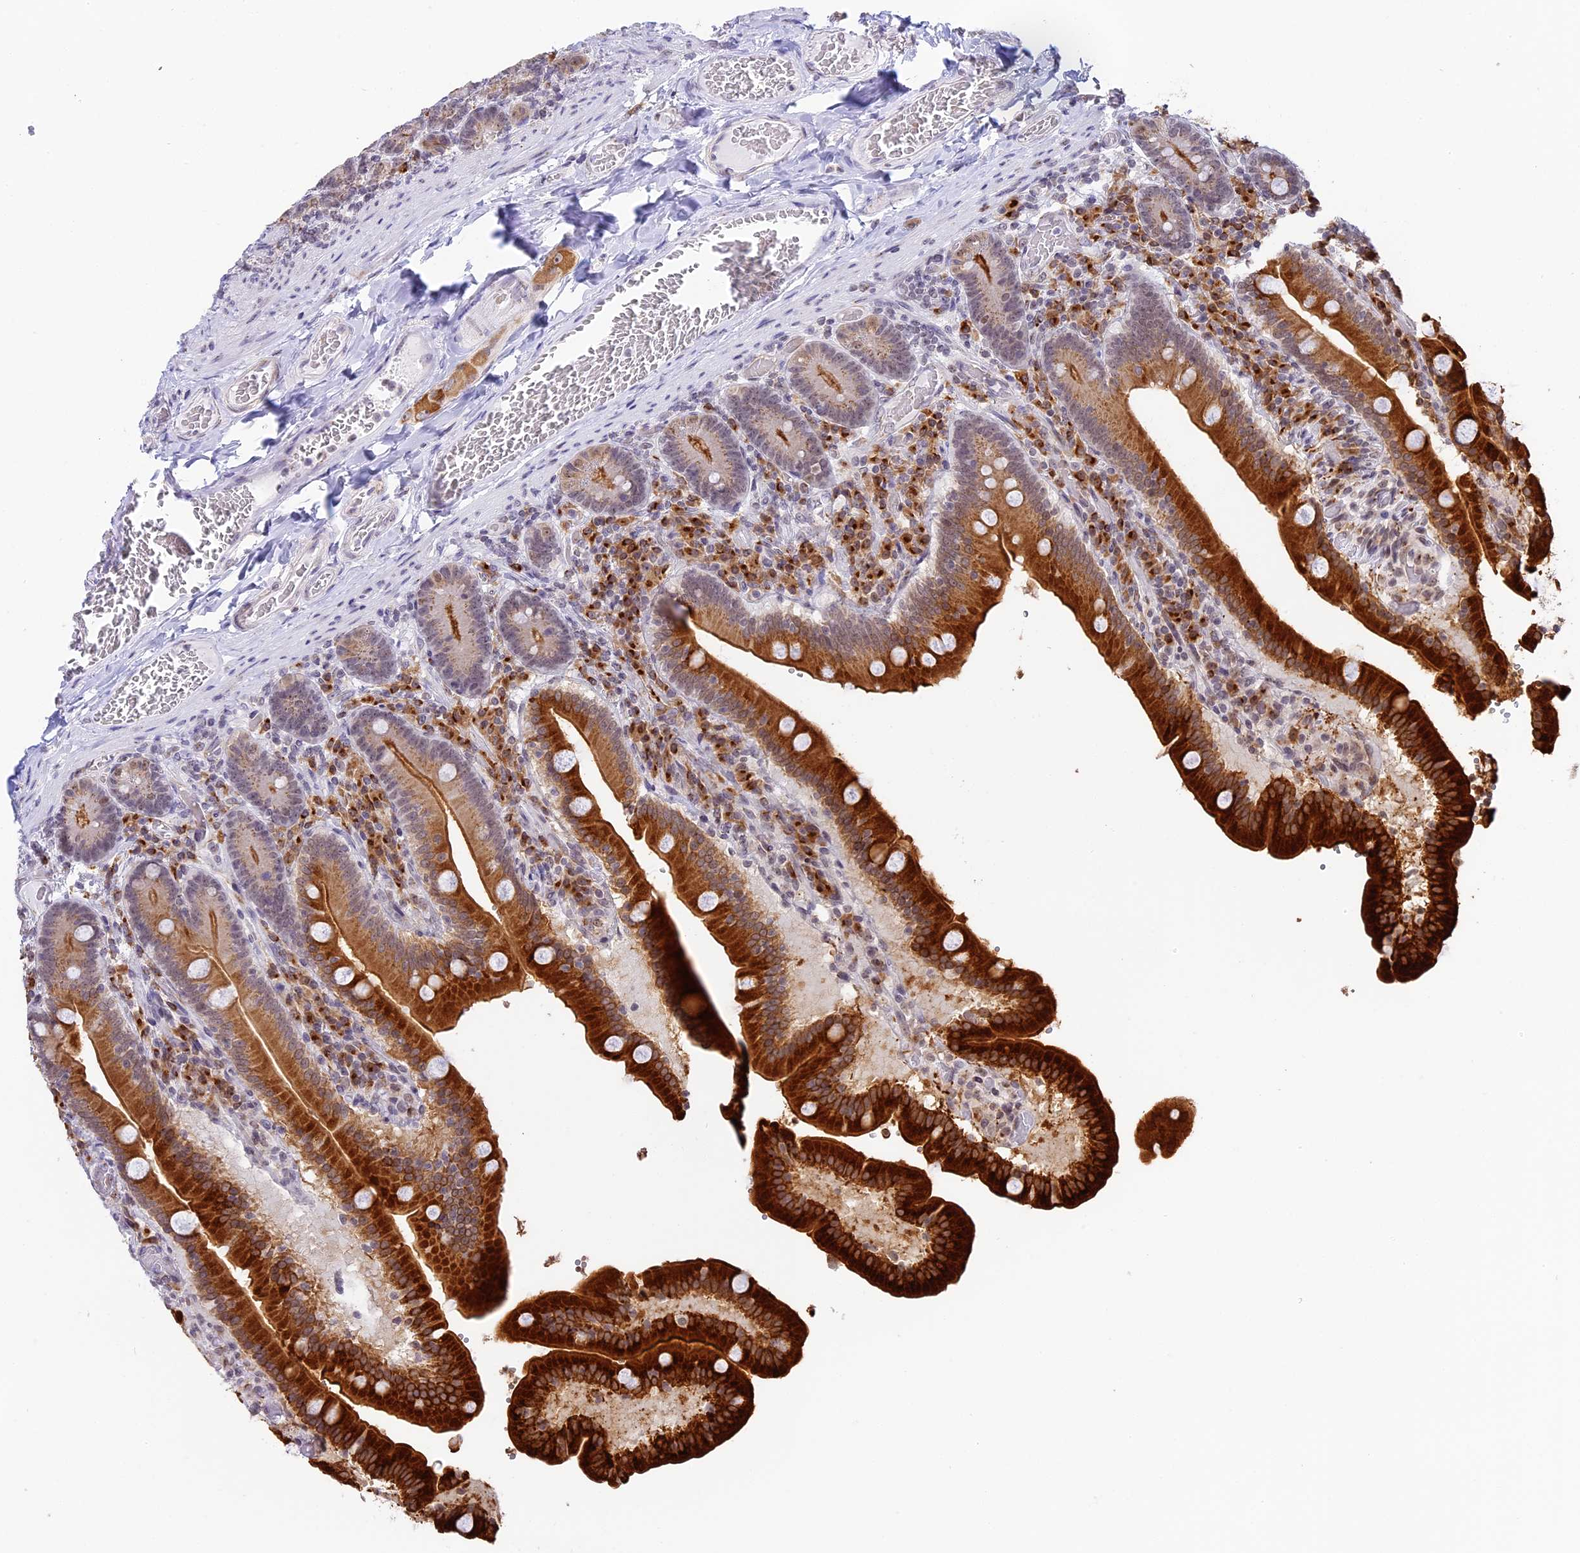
{"staining": {"intensity": "strong", "quantity": ">75%", "location": "cytoplasmic/membranous"}, "tissue": "duodenum", "cell_type": "Glandular cells", "image_type": "normal", "snomed": [{"axis": "morphology", "description": "Normal tissue, NOS"}, {"axis": "topography", "description": "Duodenum"}], "caption": "Strong cytoplasmic/membranous staining is present in approximately >75% of glandular cells in benign duodenum.", "gene": "HEATR5B", "patient": {"sex": "female", "age": 62}}